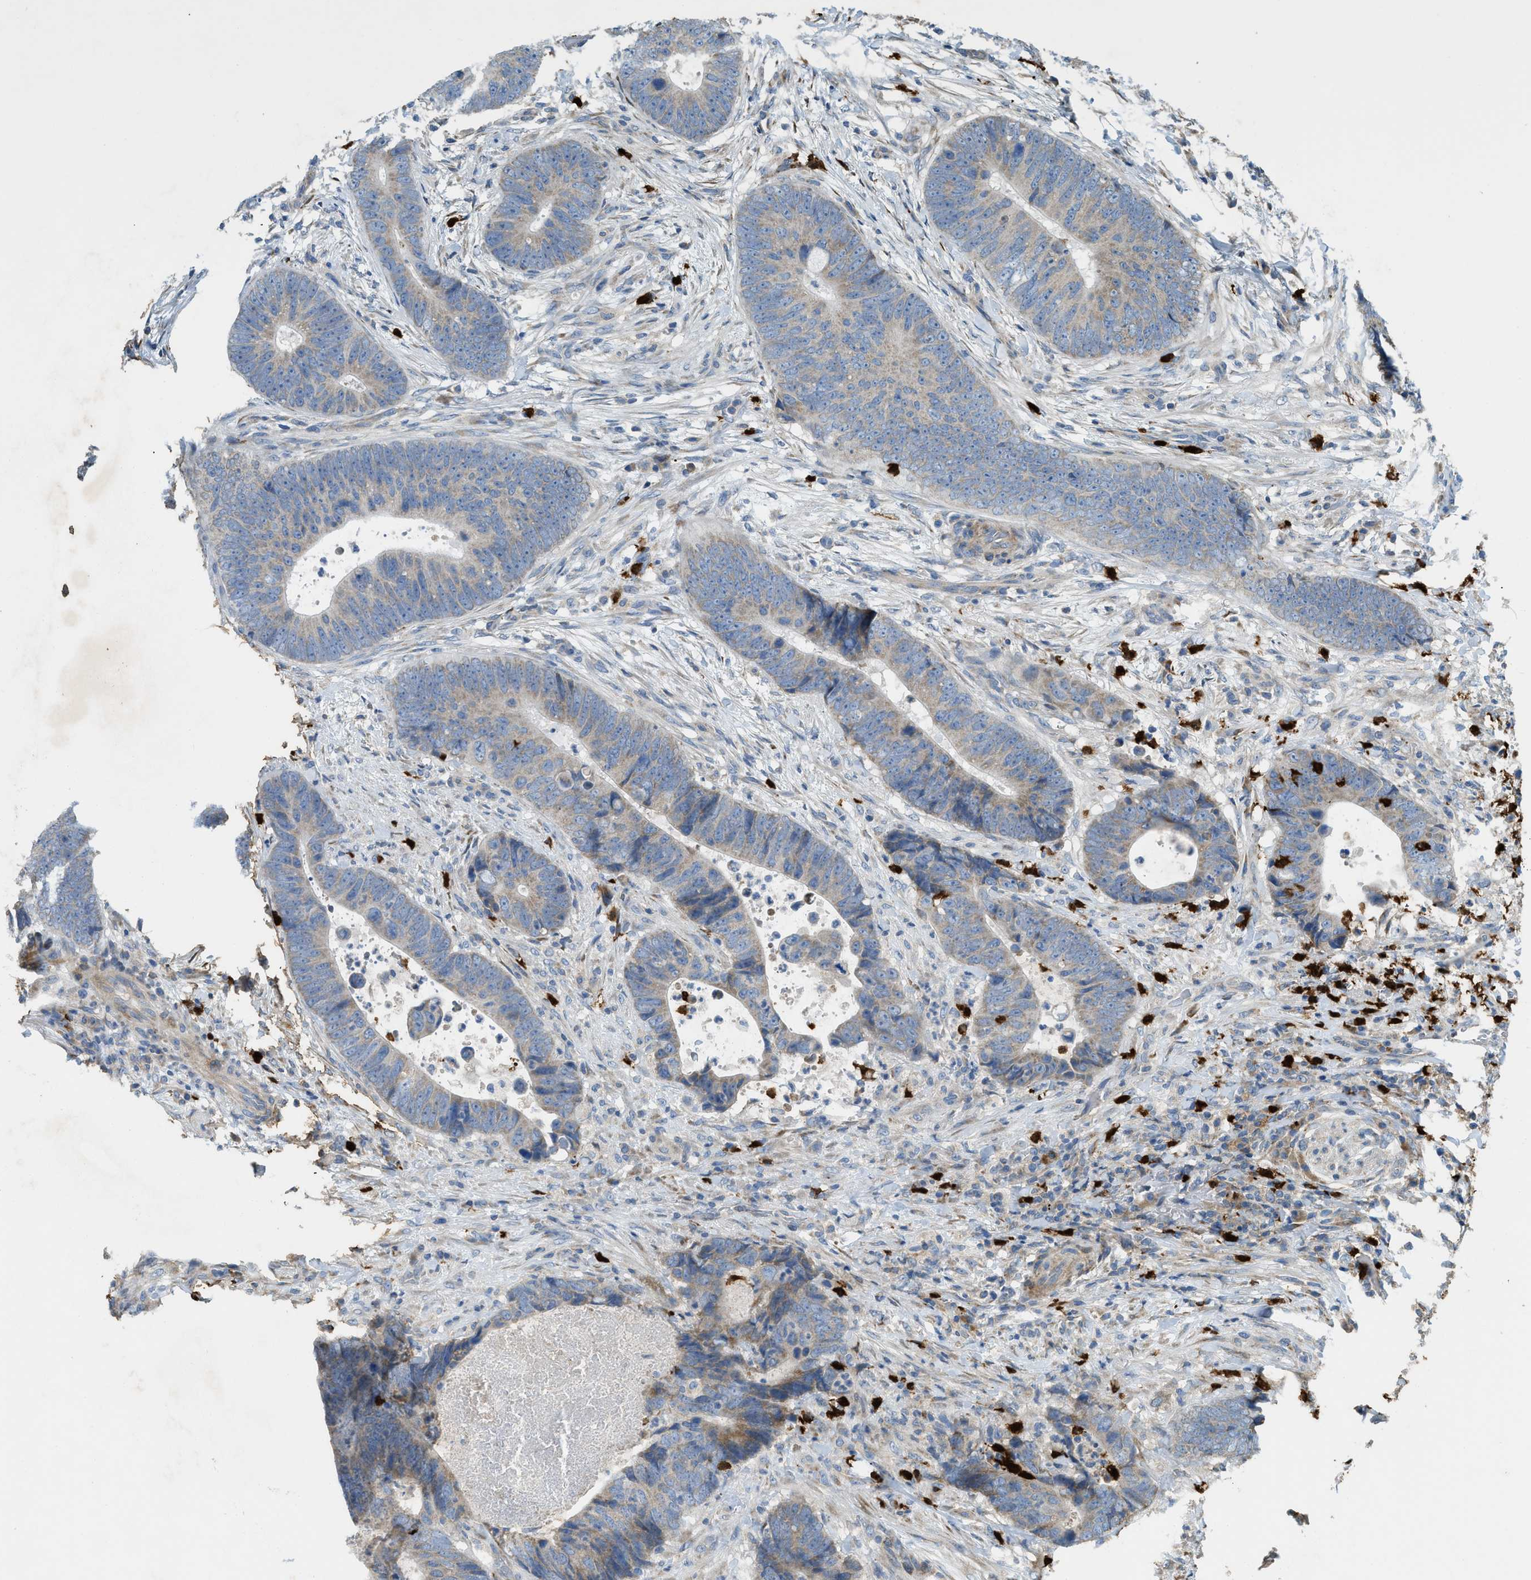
{"staining": {"intensity": "weak", "quantity": ">75%", "location": "cytoplasmic/membranous"}, "tissue": "colorectal cancer", "cell_type": "Tumor cells", "image_type": "cancer", "snomed": [{"axis": "morphology", "description": "Adenocarcinoma, NOS"}, {"axis": "topography", "description": "Colon"}], "caption": "Colorectal cancer stained for a protein (brown) displays weak cytoplasmic/membranous positive staining in approximately >75% of tumor cells.", "gene": "TMEM68", "patient": {"sex": "male", "age": 56}}